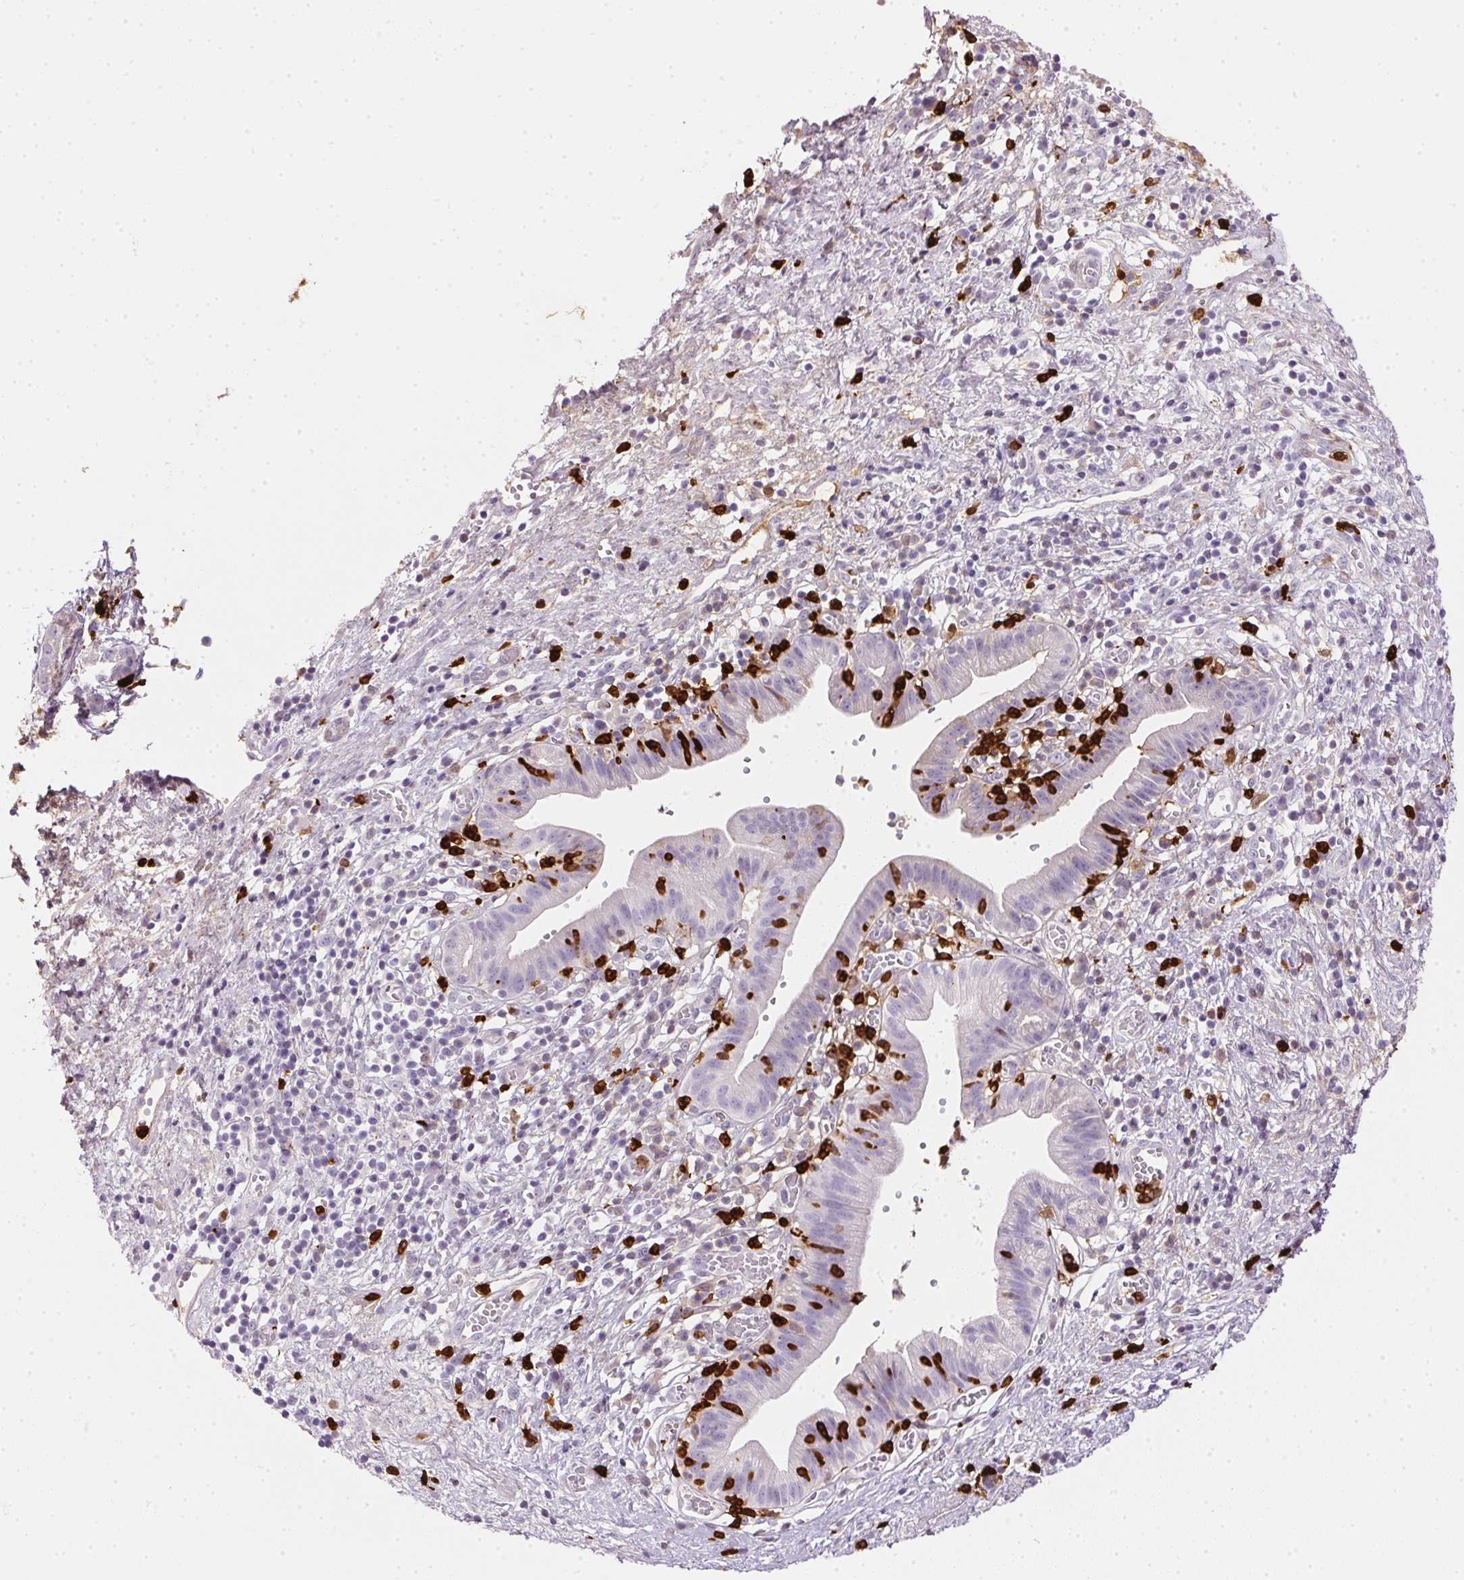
{"staining": {"intensity": "negative", "quantity": "none", "location": "none"}, "tissue": "pancreatic cancer", "cell_type": "Tumor cells", "image_type": "cancer", "snomed": [{"axis": "morphology", "description": "Adenocarcinoma, NOS"}, {"axis": "topography", "description": "Pancreas"}], "caption": "High magnification brightfield microscopy of adenocarcinoma (pancreatic) stained with DAB (brown) and counterstained with hematoxylin (blue): tumor cells show no significant expression. The staining was performed using DAB (3,3'-diaminobenzidine) to visualize the protein expression in brown, while the nuclei were stained in blue with hematoxylin (Magnification: 20x).", "gene": "ORM1", "patient": {"sex": "female", "age": 73}}